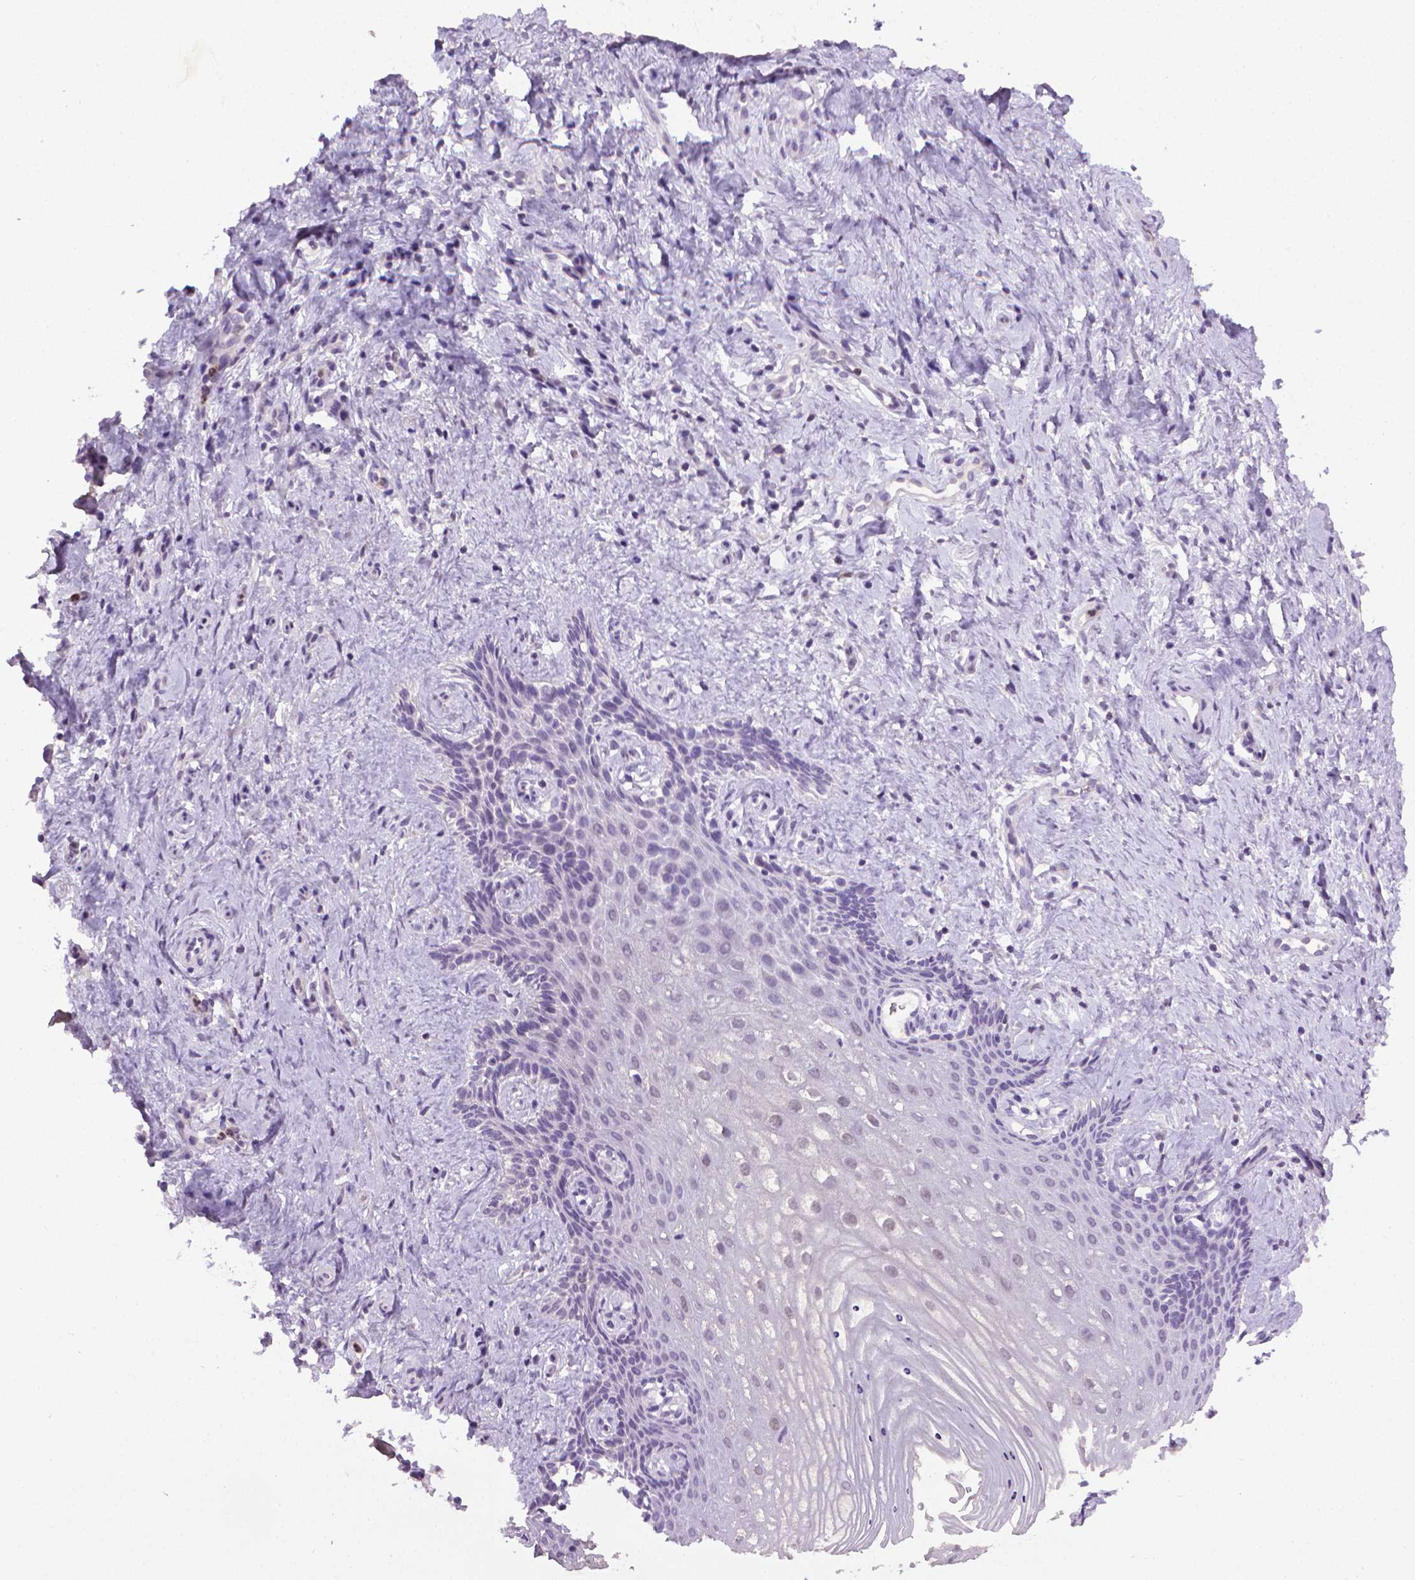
{"staining": {"intensity": "negative", "quantity": "none", "location": "none"}, "tissue": "vagina", "cell_type": "Squamous epithelial cells", "image_type": "normal", "snomed": [{"axis": "morphology", "description": "Normal tissue, NOS"}, {"axis": "topography", "description": "Vagina"}], "caption": "Photomicrograph shows no protein staining in squamous epithelial cells of unremarkable vagina.", "gene": "CDKN2D", "patient": {"sex": "female", "age": 42}}